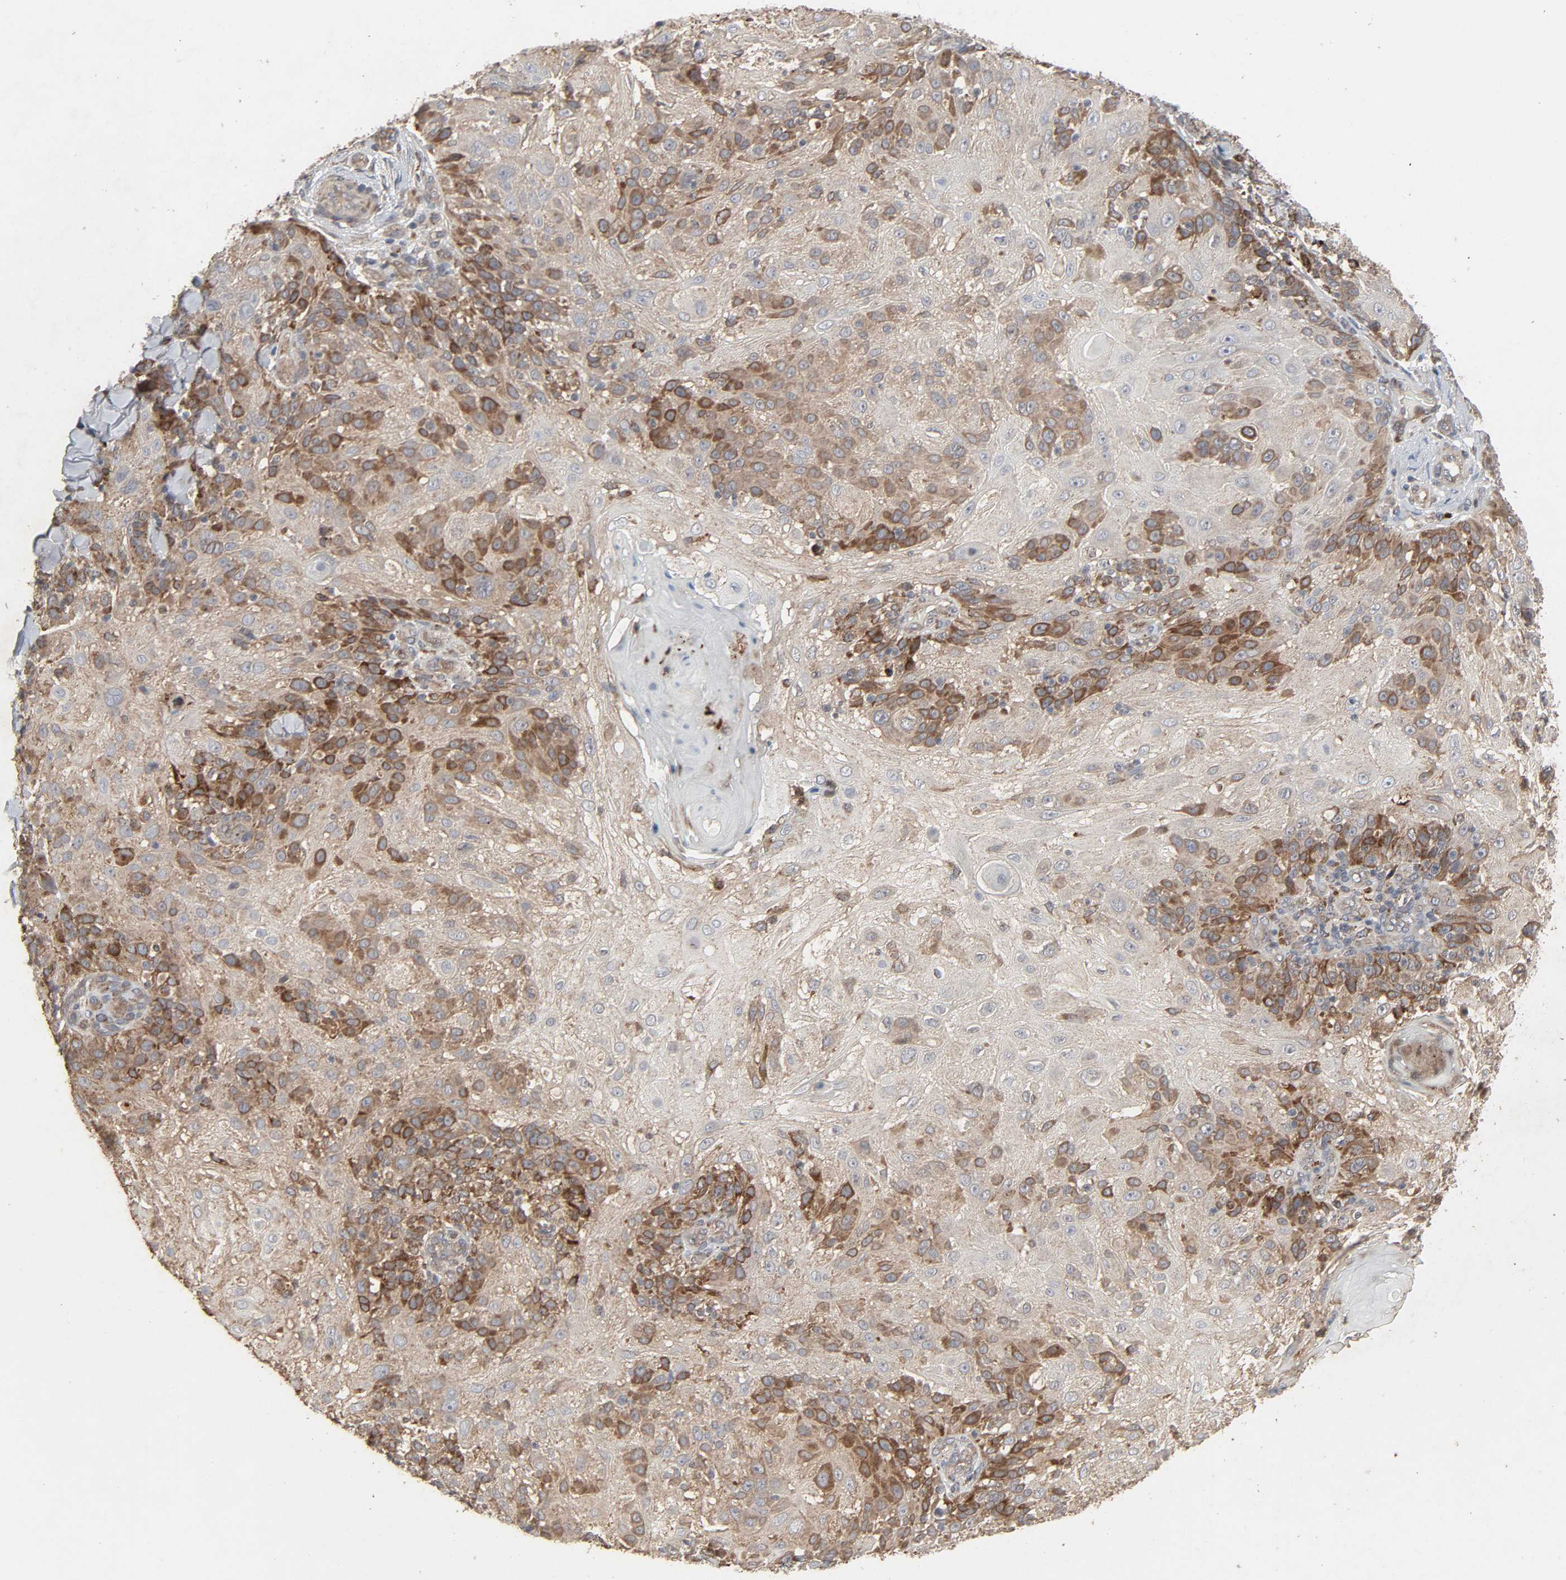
{"staining": {"intensity": "moderate", "quantity": ">75%", "location": "cytoplasmic/membranous"}, "tissue": "skin cancer", "cell_type": "Tumor cells", "image_type": "cancer", "snomed": [{"axis": "morphology", "description": "Normal tissue, NOS"}, {"axis": "morphology", "description": "Squamous cell carcinoma, NOS"}, {"axis": "topography", "description": "Skin"}], "caption": "Squamous cell carcinoma (skin) stained with a brown dye exhibits moderate cytoplasmic/membranous positive staining in approximately >75% of tumor cells.", "gene": "ADCY4", "patient": {"sex": "female", "age": 83}}